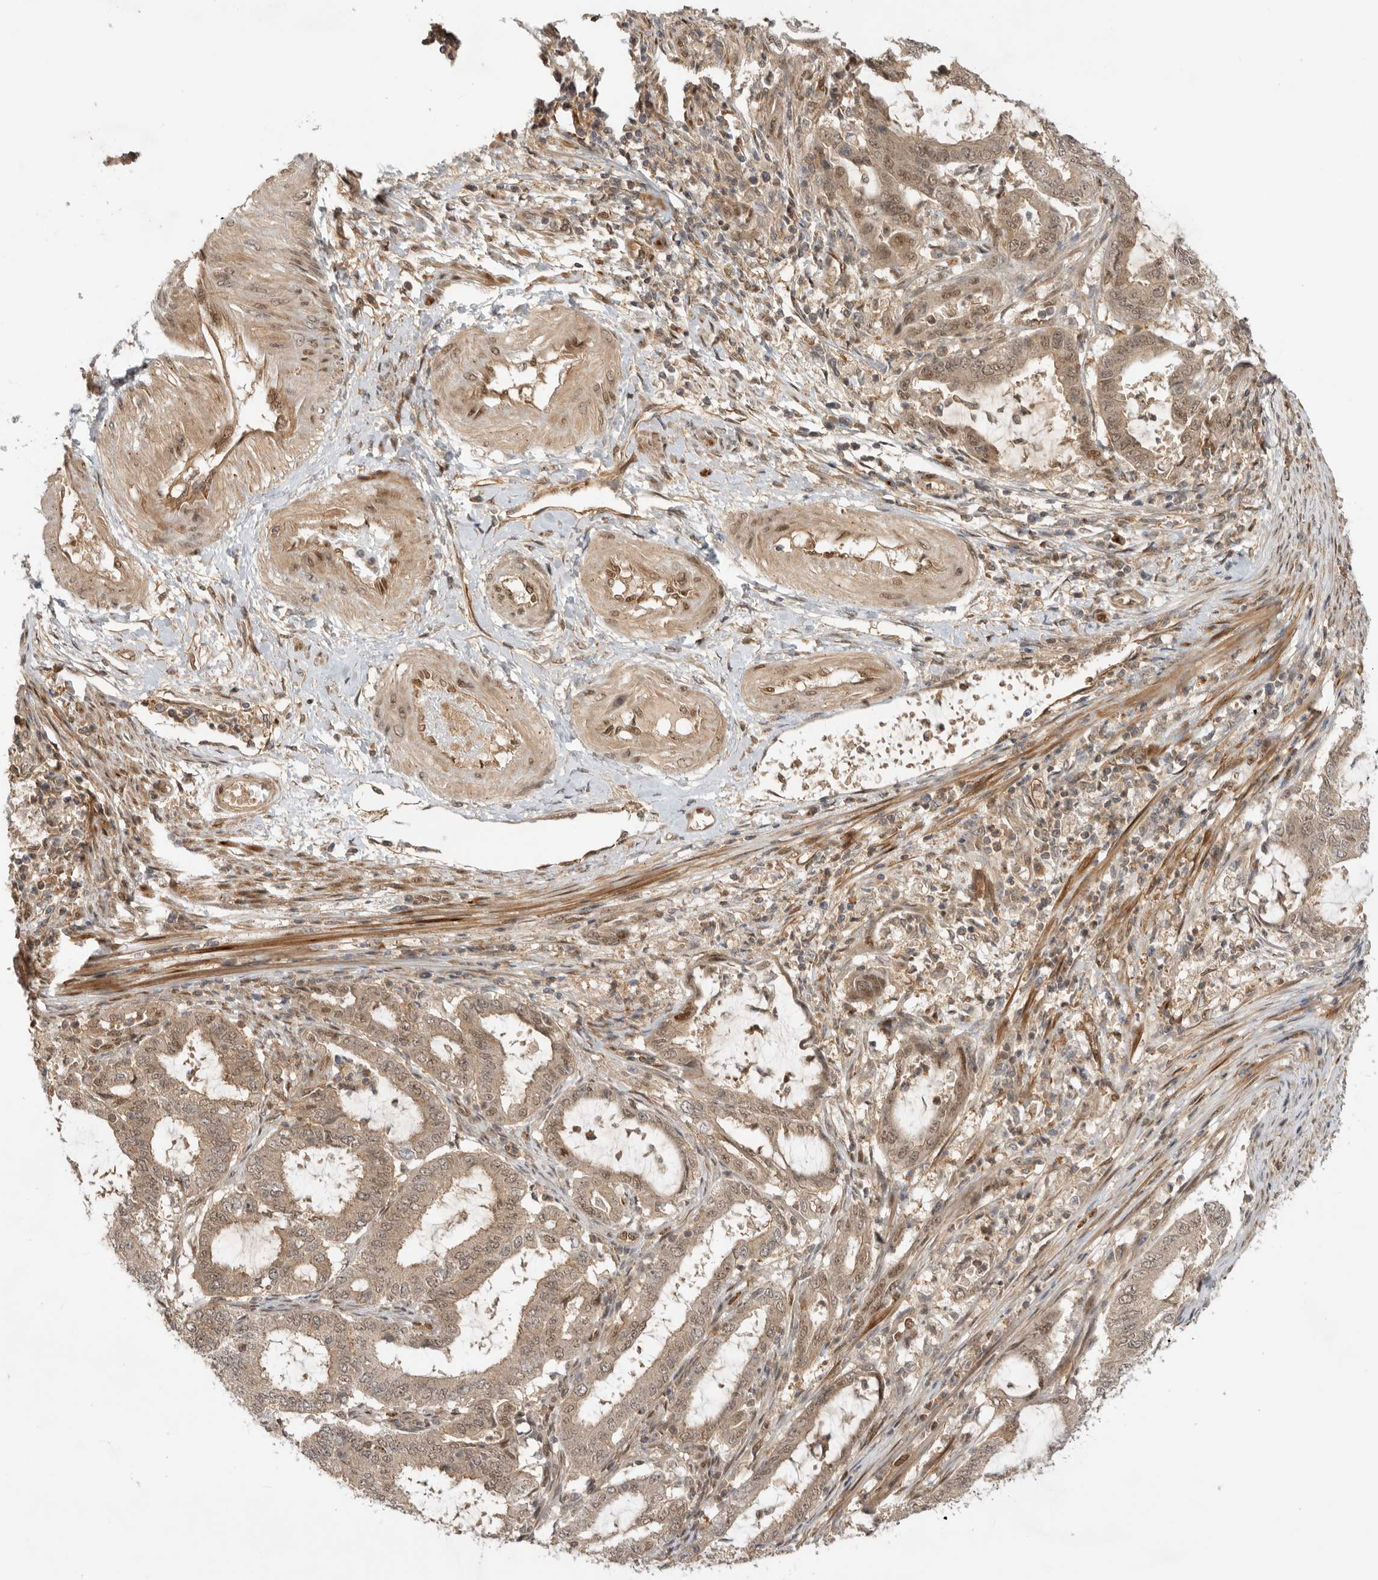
{"staining": {"intensity": "weak", "quantity": "25%-75%", "location": "nuclear"}, "tissue": "endometrial cancer", "cell_type": "Tumor cells", "image_type": "cancer", "snomed": [{"axis": "morphology", "description": "Adenocarcinoma, NOS"}, {"axis": "topography", "description": "Endometrium"}], "caption": "A micrograph showing weak nuclear positivity in approximately 25%-75% of tumor cells in endometrial cancer (adenocarcinoma), as visualized by brown immunohistochemical staining.", "gene": "DCAF8", "patient": {"sex": "female", "age": 51}}